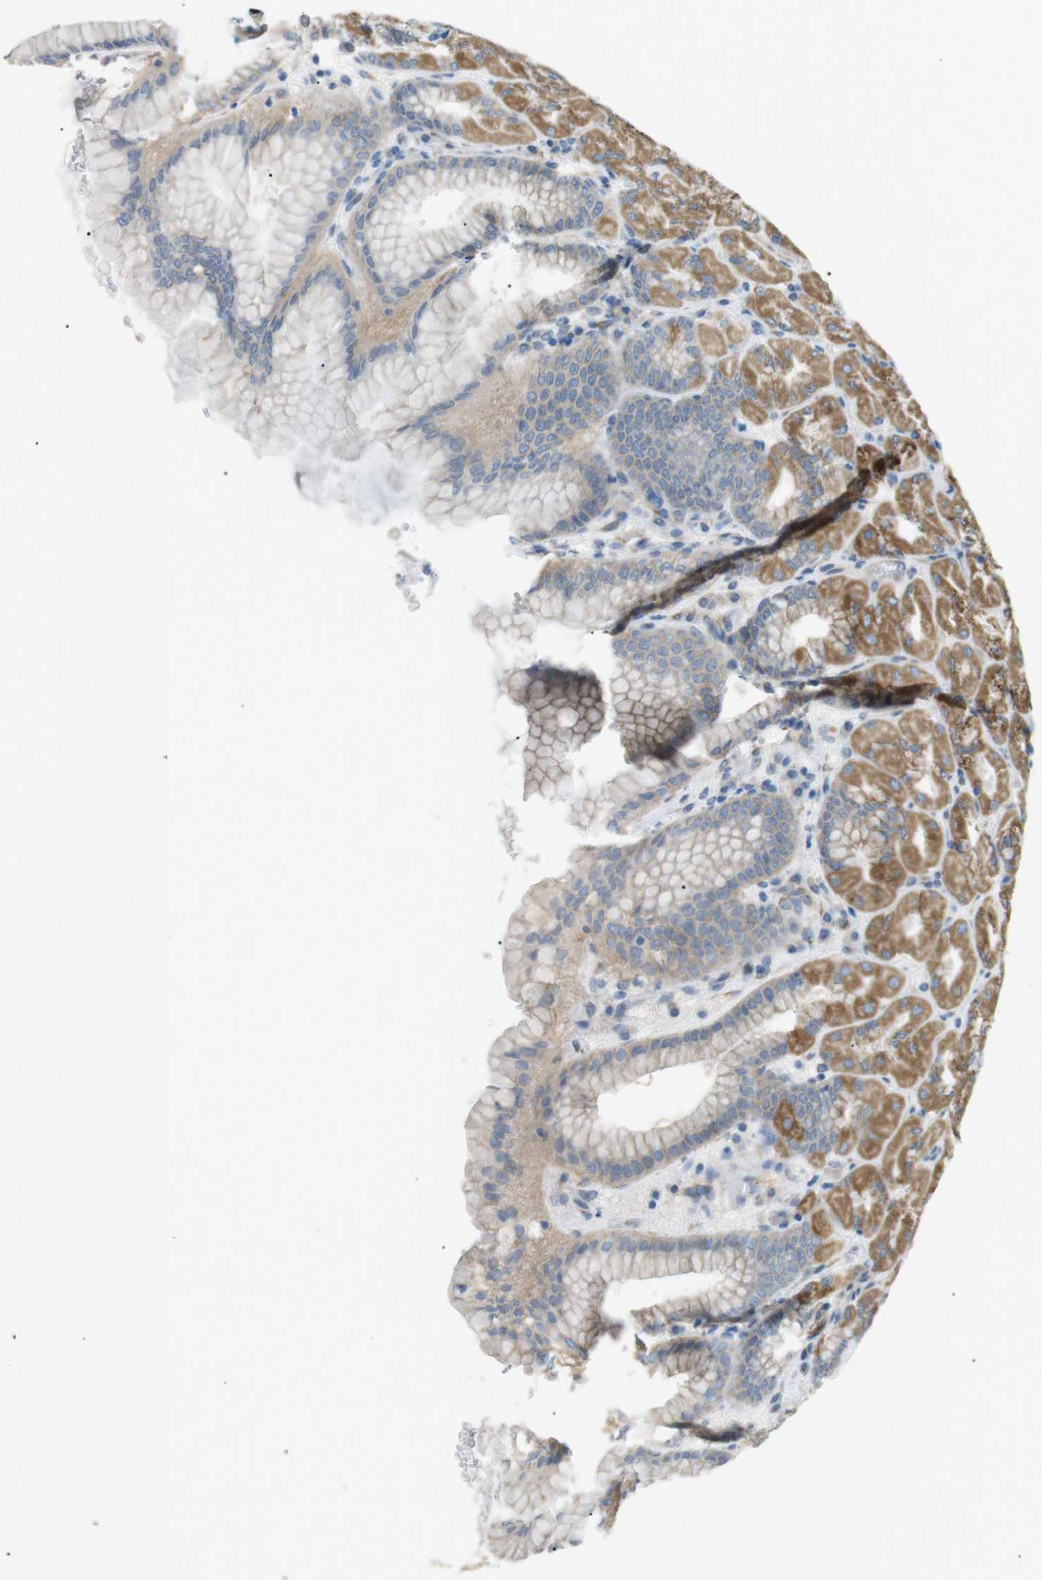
{"staining": {"intensity": "moderate", "quantity": "25%-75%", "location": "cytoplasmic/membranous"}, "tissue": "stomach", "cell_type": "Glandular cells", "image_type": "normal", "snomed": [{"axis": "morphology", "description": "Normal tissue, NOS"}, {"axis": "topography", "description": "Stomach, upper"}], "caption": "Human stomach stained for a protein (brown) reveals moderate cytoplasmic/membranous positive expression in approximately 25%-75% of glandular cells.", "gene": "MTARC2", "patient": {"sex": "female", "age": 56}}